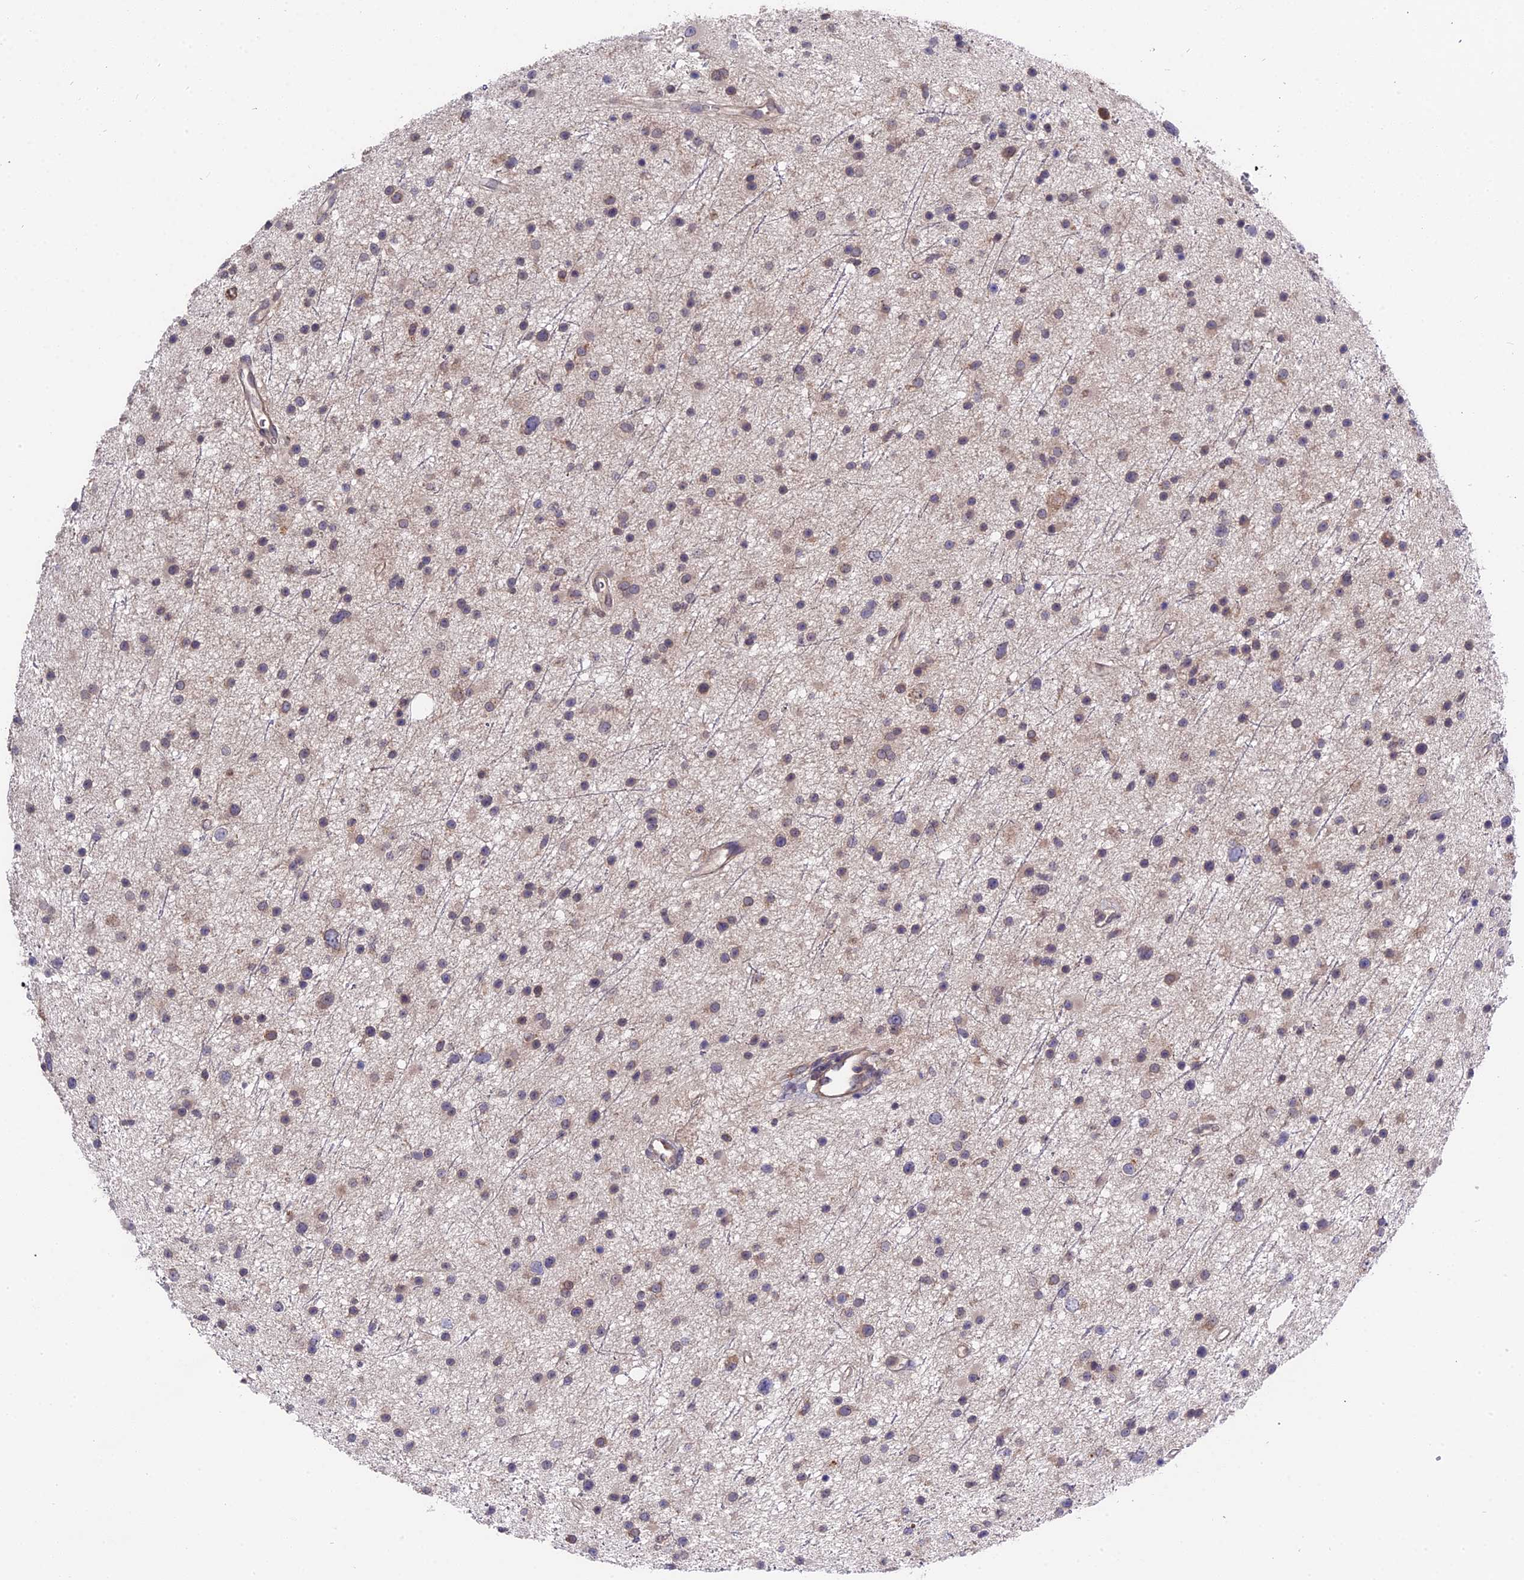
{"staining": {"intensity": "weak", "quantity": "<25%", "location": "cytoplasmic/membranous"}, "tissue": "glioma", "cell_type": "Tumor cells", "image_type": "cancer", "snomed": [{"axis": "morphology", "description": "Glioma, malignant, Low grade"}, {"axis": "topography", "description": "Cerebral cortex"}], "caption": "Tumor cells are negative for protein expression in human low-grade glioma (malignant).", "gene": "ZCCHC2", "patient": {"sex": "female", "age": 39}}